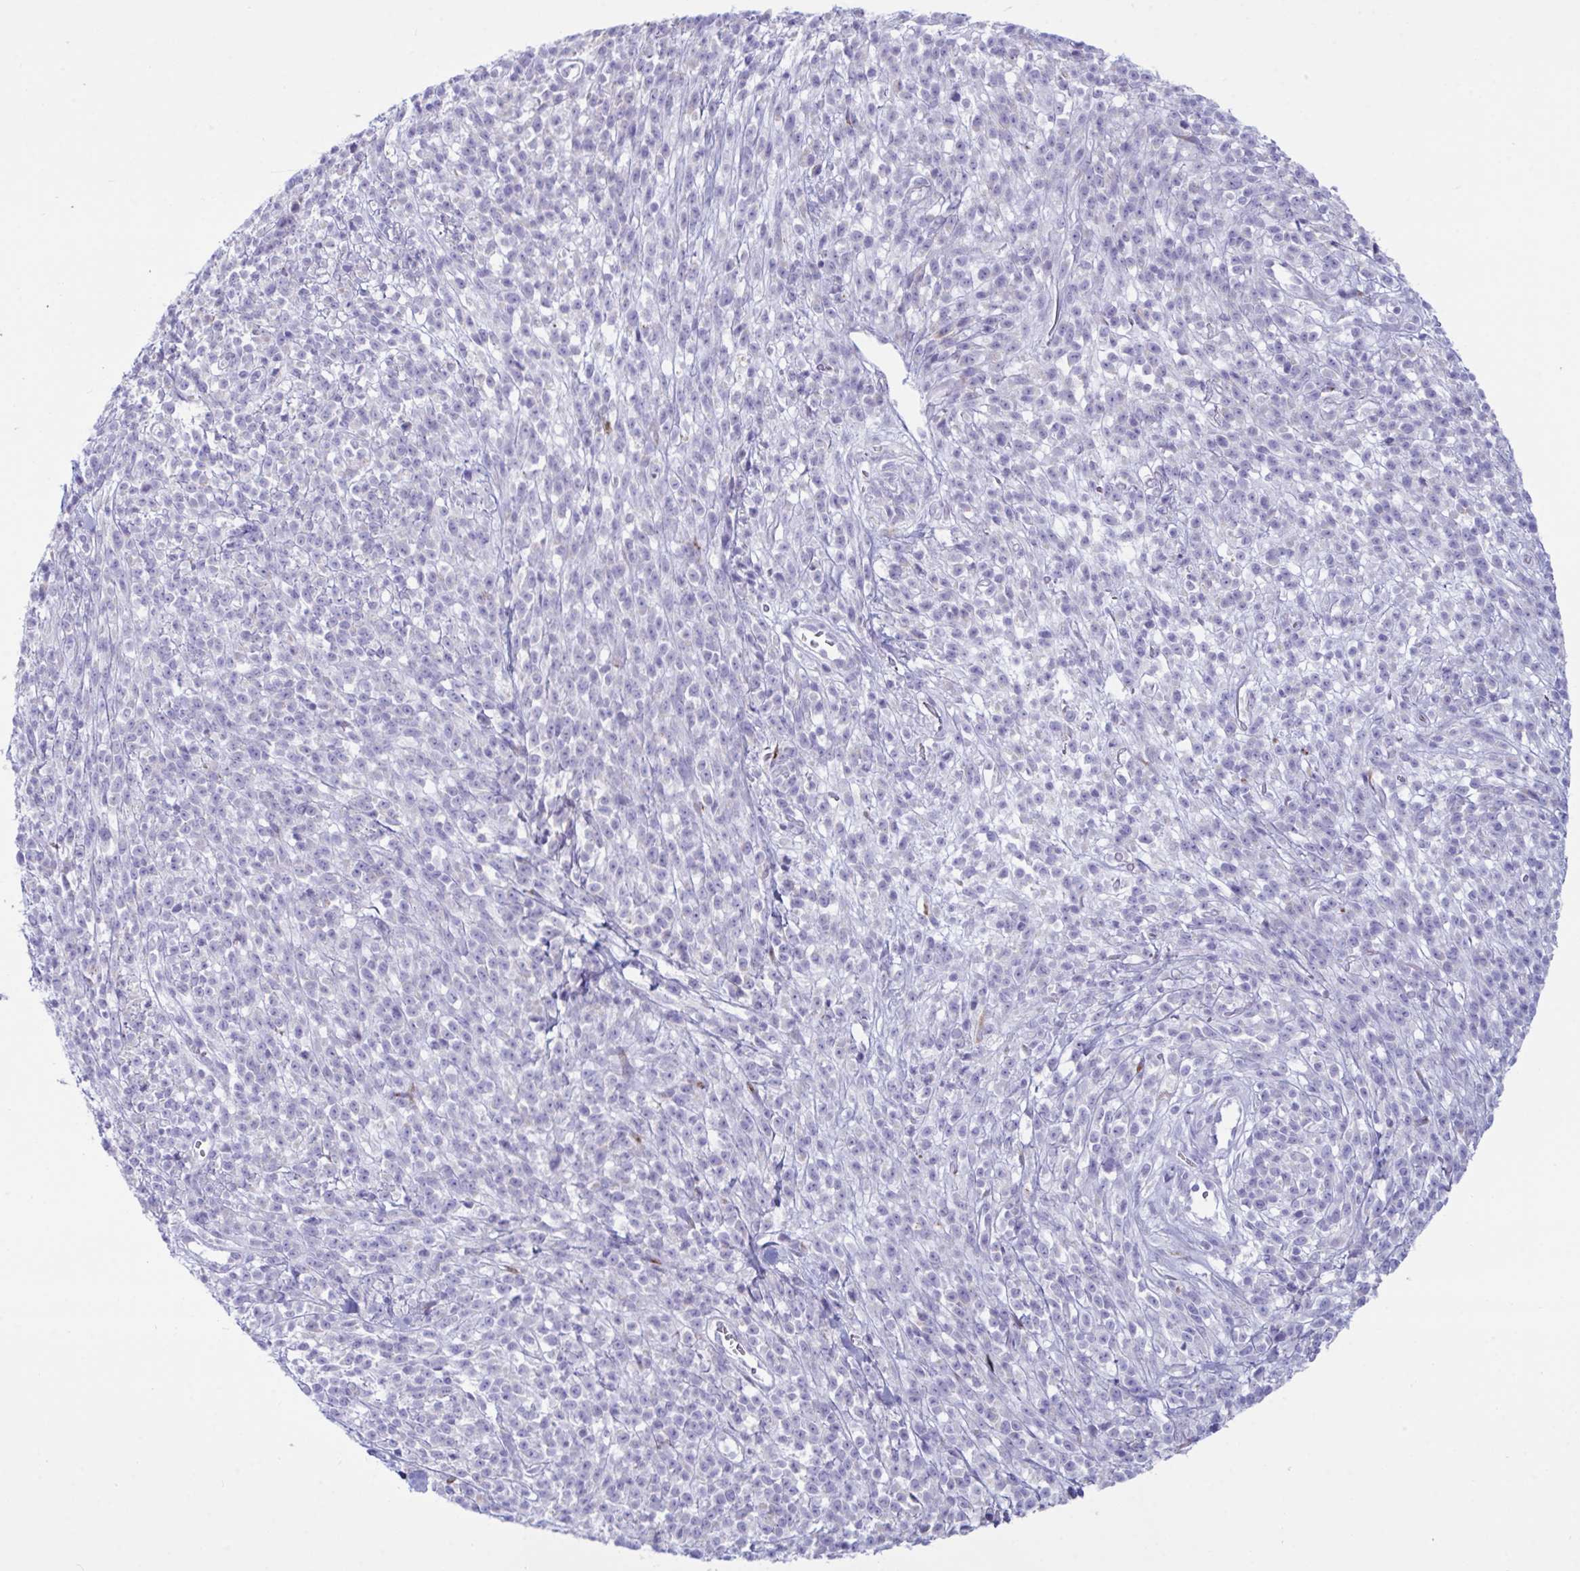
{"staining": {"intensity": "negative", "quantity": "none", "location": "none"}, "tissue": "melanoma", "cell_type": "Tumor cells", "image_type": "cancer", "snomed": [{"axis": "morphology", "description": "Malignant melanoma, NOS"}, {"axis": "topography", "description": "Skin"}, {"axis": "topography", "description": "Skin of trunk"}], "caption": "Melanoma was stained to show a protein in brown. There is no significant staining in tumor cells.", "gene": "BBS1", "patient": {"sex": "male", "age": 74}}